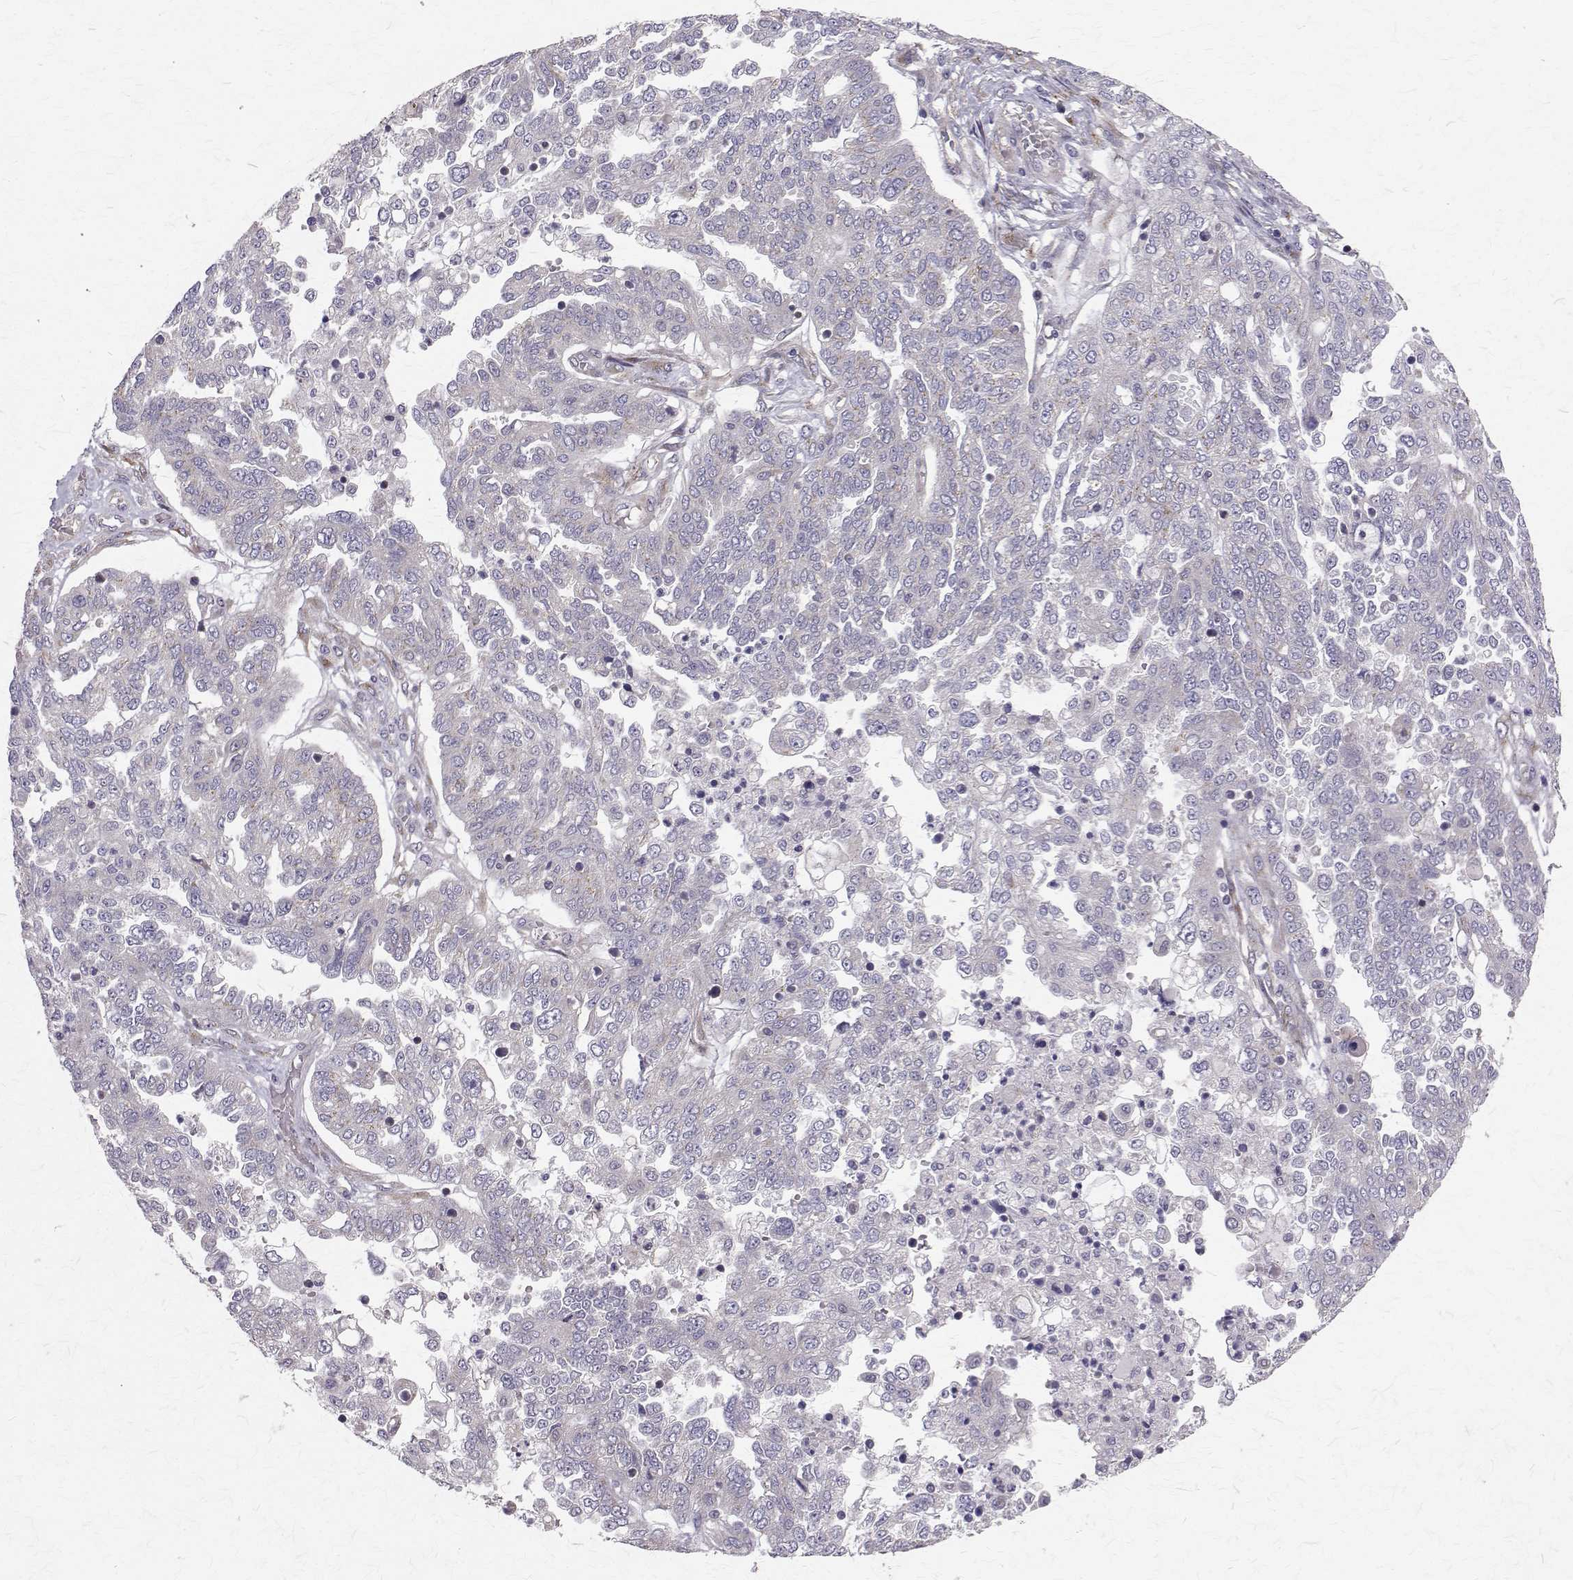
{"staining": {"intensity": "negative", "quantity": "none", "location": "none"}, "tissue": "ovarian cancer", "cell_type": "Tumor cells", "image_type": "cancer", "snomed": [{"axis": "morphology", "description": "Cystadenocarcinoma, serous, NOS"}, {"axis": "topography", "description": "Ovary"}], "caption": "The histopathology image exhibits no staining of tumor cells in ovarian cancer.", "gene": "ARFGAP1", "patient": {"sex": "female", "age": 67}}